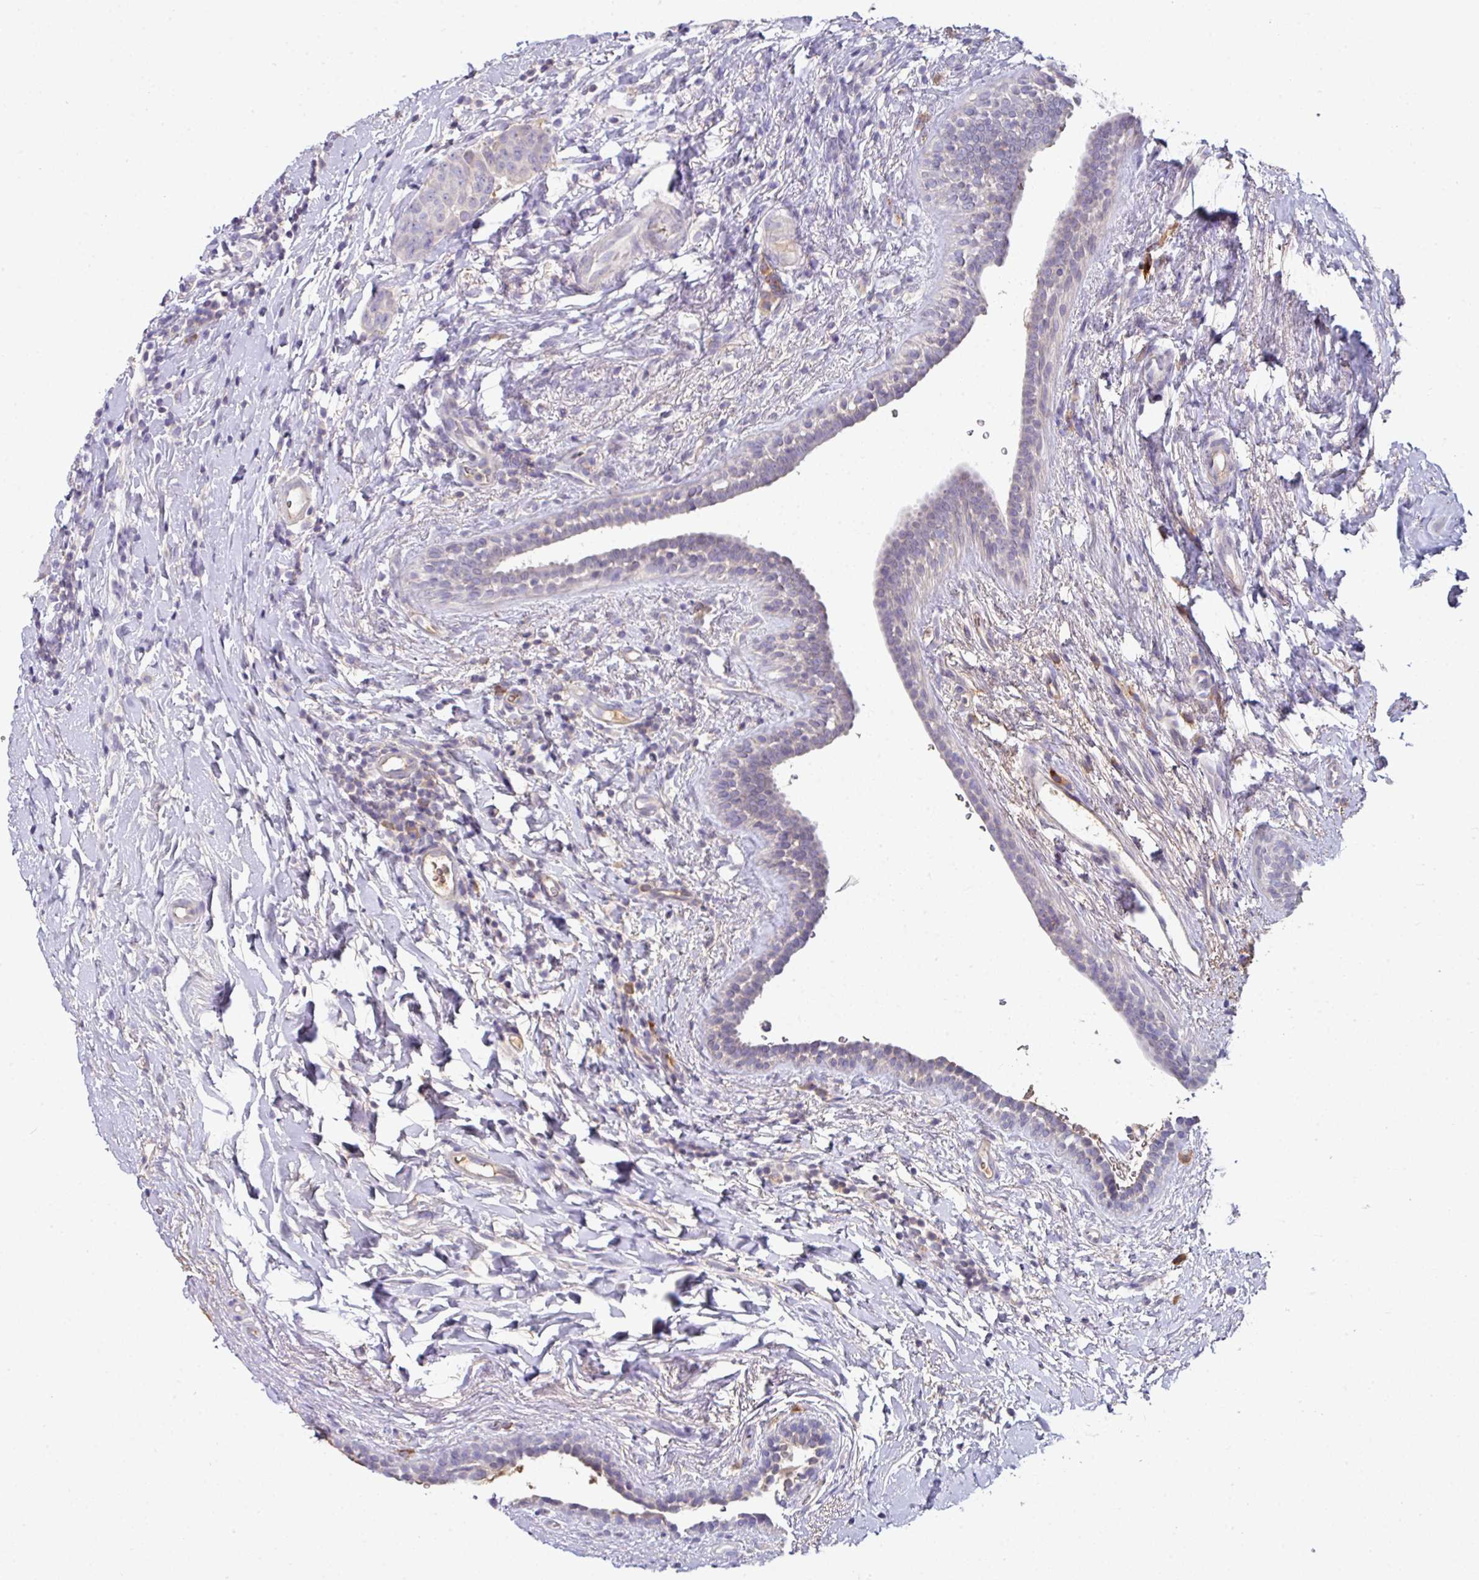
{"staining": {"intensity": "negative", "quantity": "none", "location": "none"}, "tissue": "breast cancer", "cell_type": "Tumor cells", "image_type": "cancer", "snomed": [{"axis": "morphology", "description": "Duct carcinoma"}, {"axis": "topography", "description": "Breast"}], "caption": "High magnification brightfield microscopy of breast cancer (infiltrating ductal carcinoma) stained with DAB (brown) and counterstained with hematoxylin (blue): tumor cells show no significant staining.", "gene": "SLAMF6", "patient": {"sex": "female", "age": 40}}